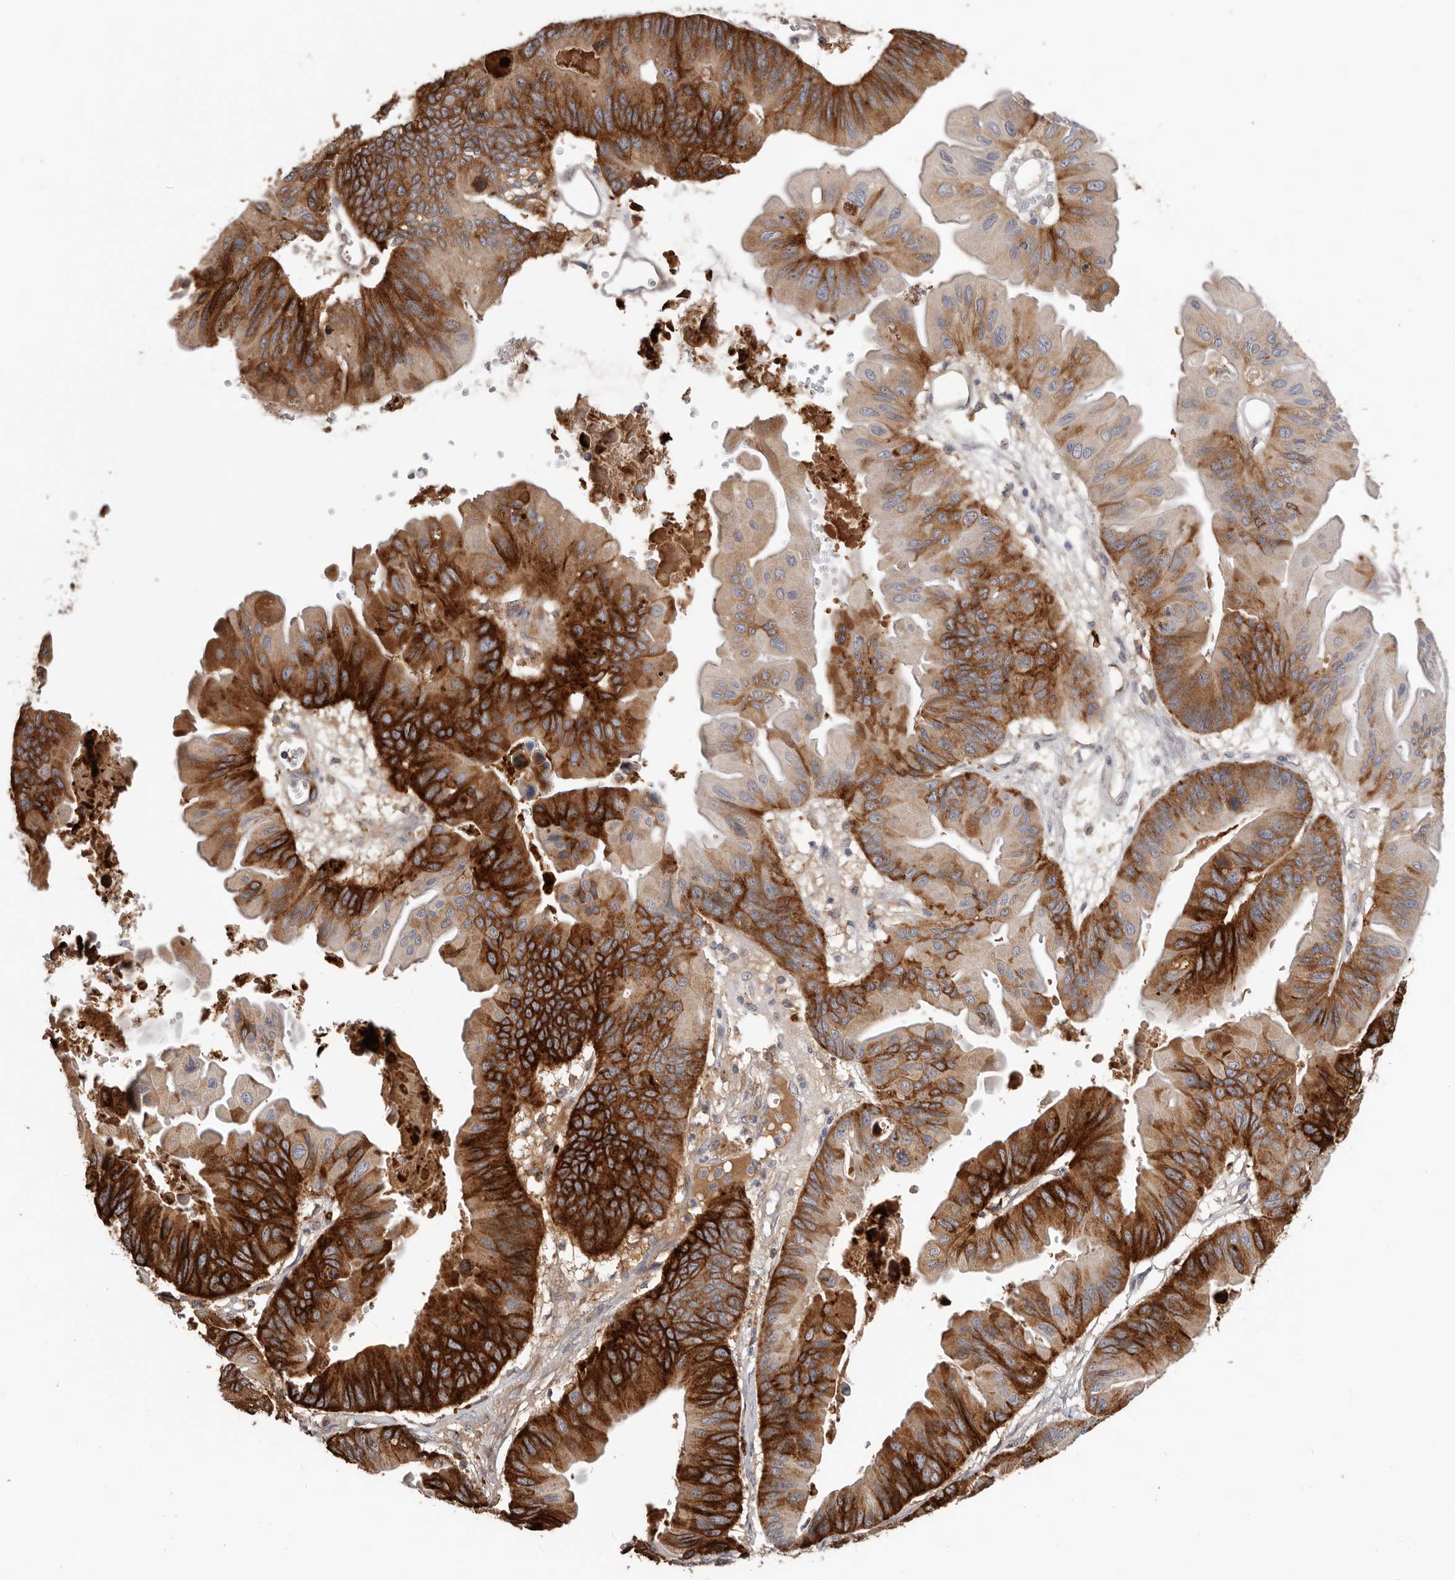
{"staining": {"intensity": "strong", "quantity": ">75%", "location": "cytoplasmic/membranous"}, "tissue": "ovarian cancer", "cell_type": "Tumor cells", "image_type": "cancer", "snomed": [{"axis": "morphology", "description": "Cystadenocarcinoma, mucinous, NOS"}, {"axis": "topography", "description": "Ovary"}], "caption": "Immunohistochemistry (IHC) image of neoplastic tissue: human mucinous cystadenocarcinoma (ovarian) stained using immunohistochemistry exhibits high levels of strong protein expression localized specifically in the cytoplasmic/membranous of tumor cells, appearing as a cytoplasmic/membranous brown color.", "gene": "TFRC", "patient": {"sex": "female", "age": 61}}